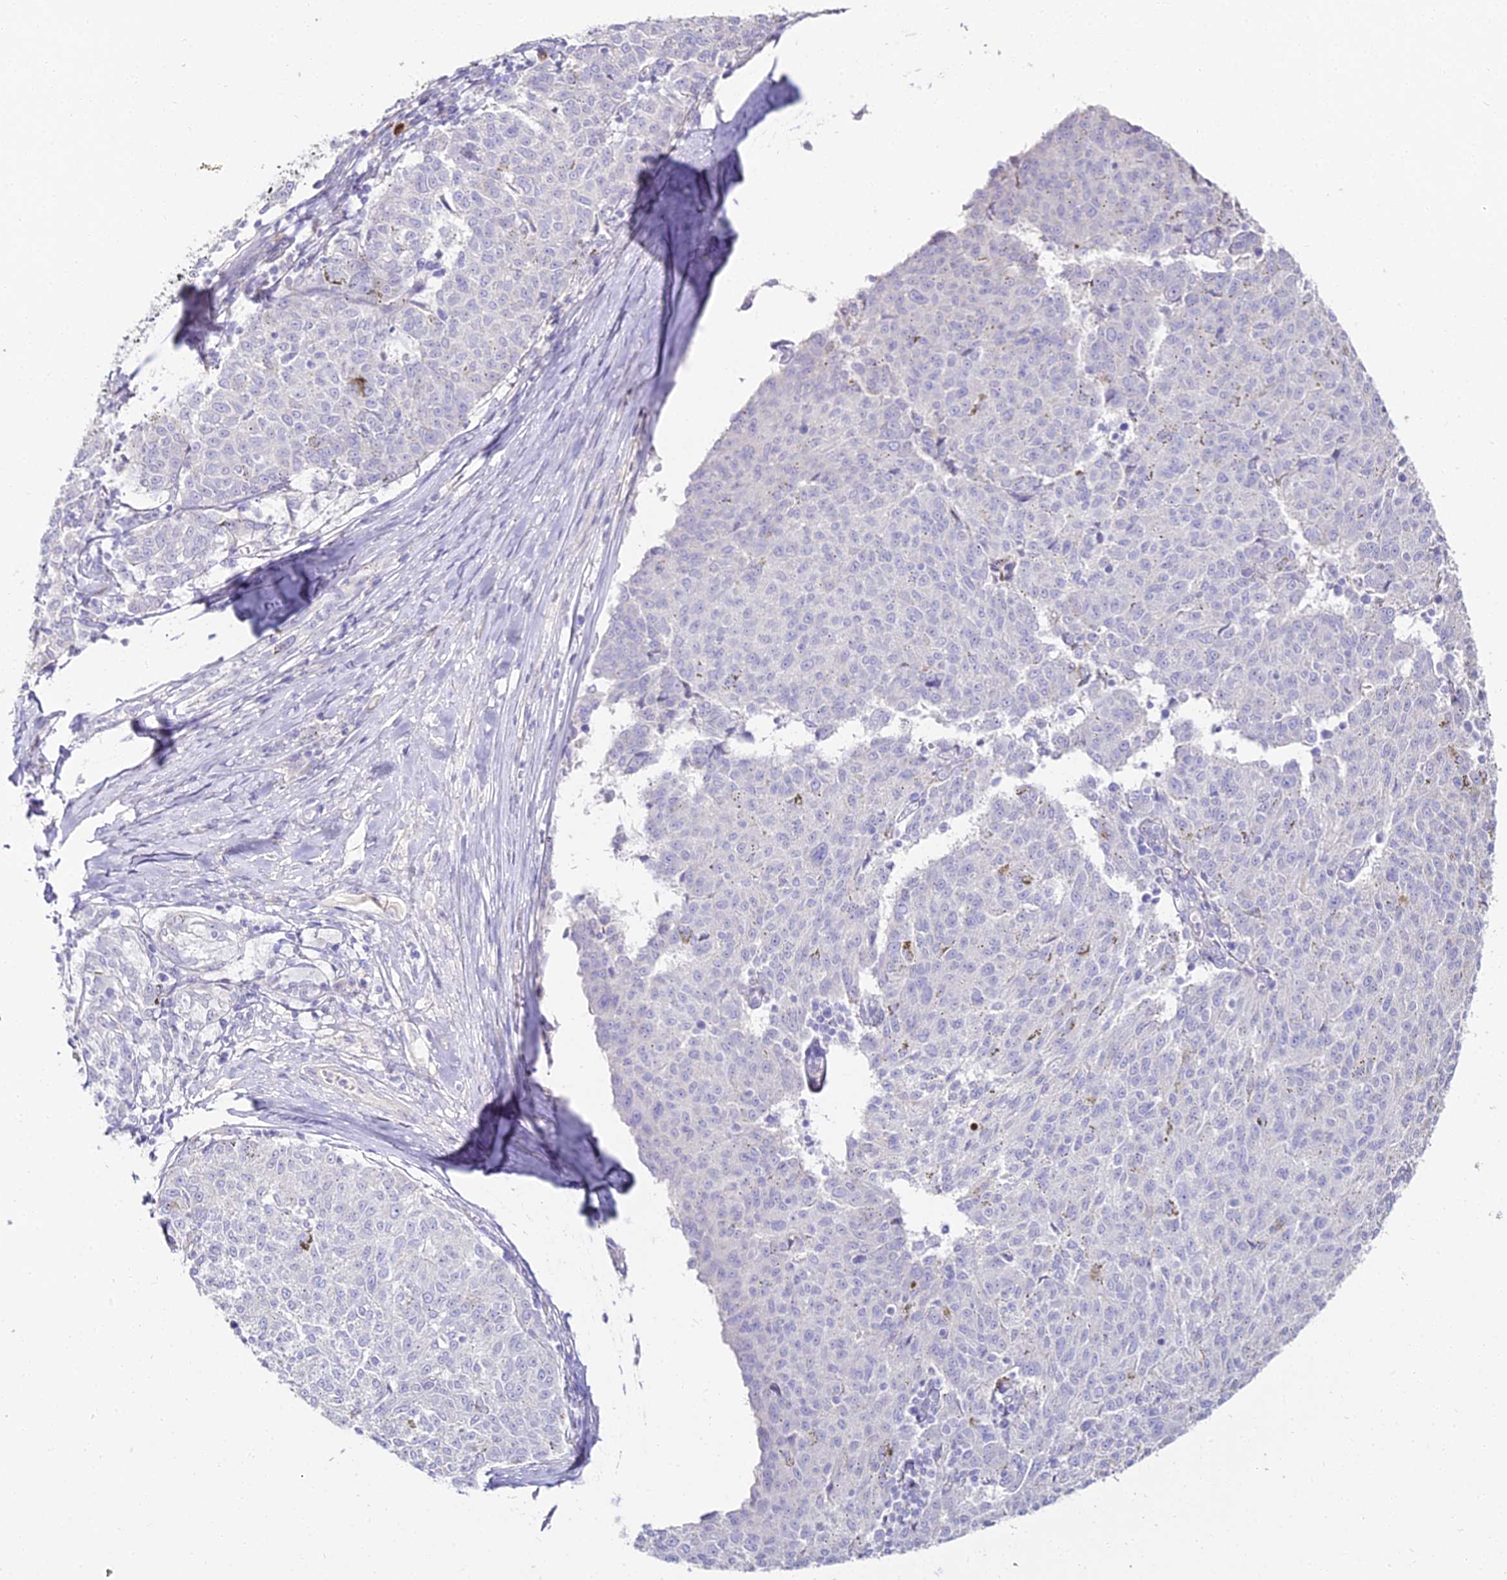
{"staining": {"intensity": "negative", "quantity": "none", "location": "none"}, "tissue": "melanoma", "cell_type": "Tumor cells", "image_type": "cancer", "snomed": [{"axis": "morphology", "description": "Malignant melanoma, NOS"}, {"axis": "topography", "description": "Skin"}], "caption": "Immunohistochemistry micrograph of human malignant melanoma stained for a protein (brown), which reveals no expression in tumor cells.", "gene": "ALPG", "patient": {"sex": "female", "age": 72}}